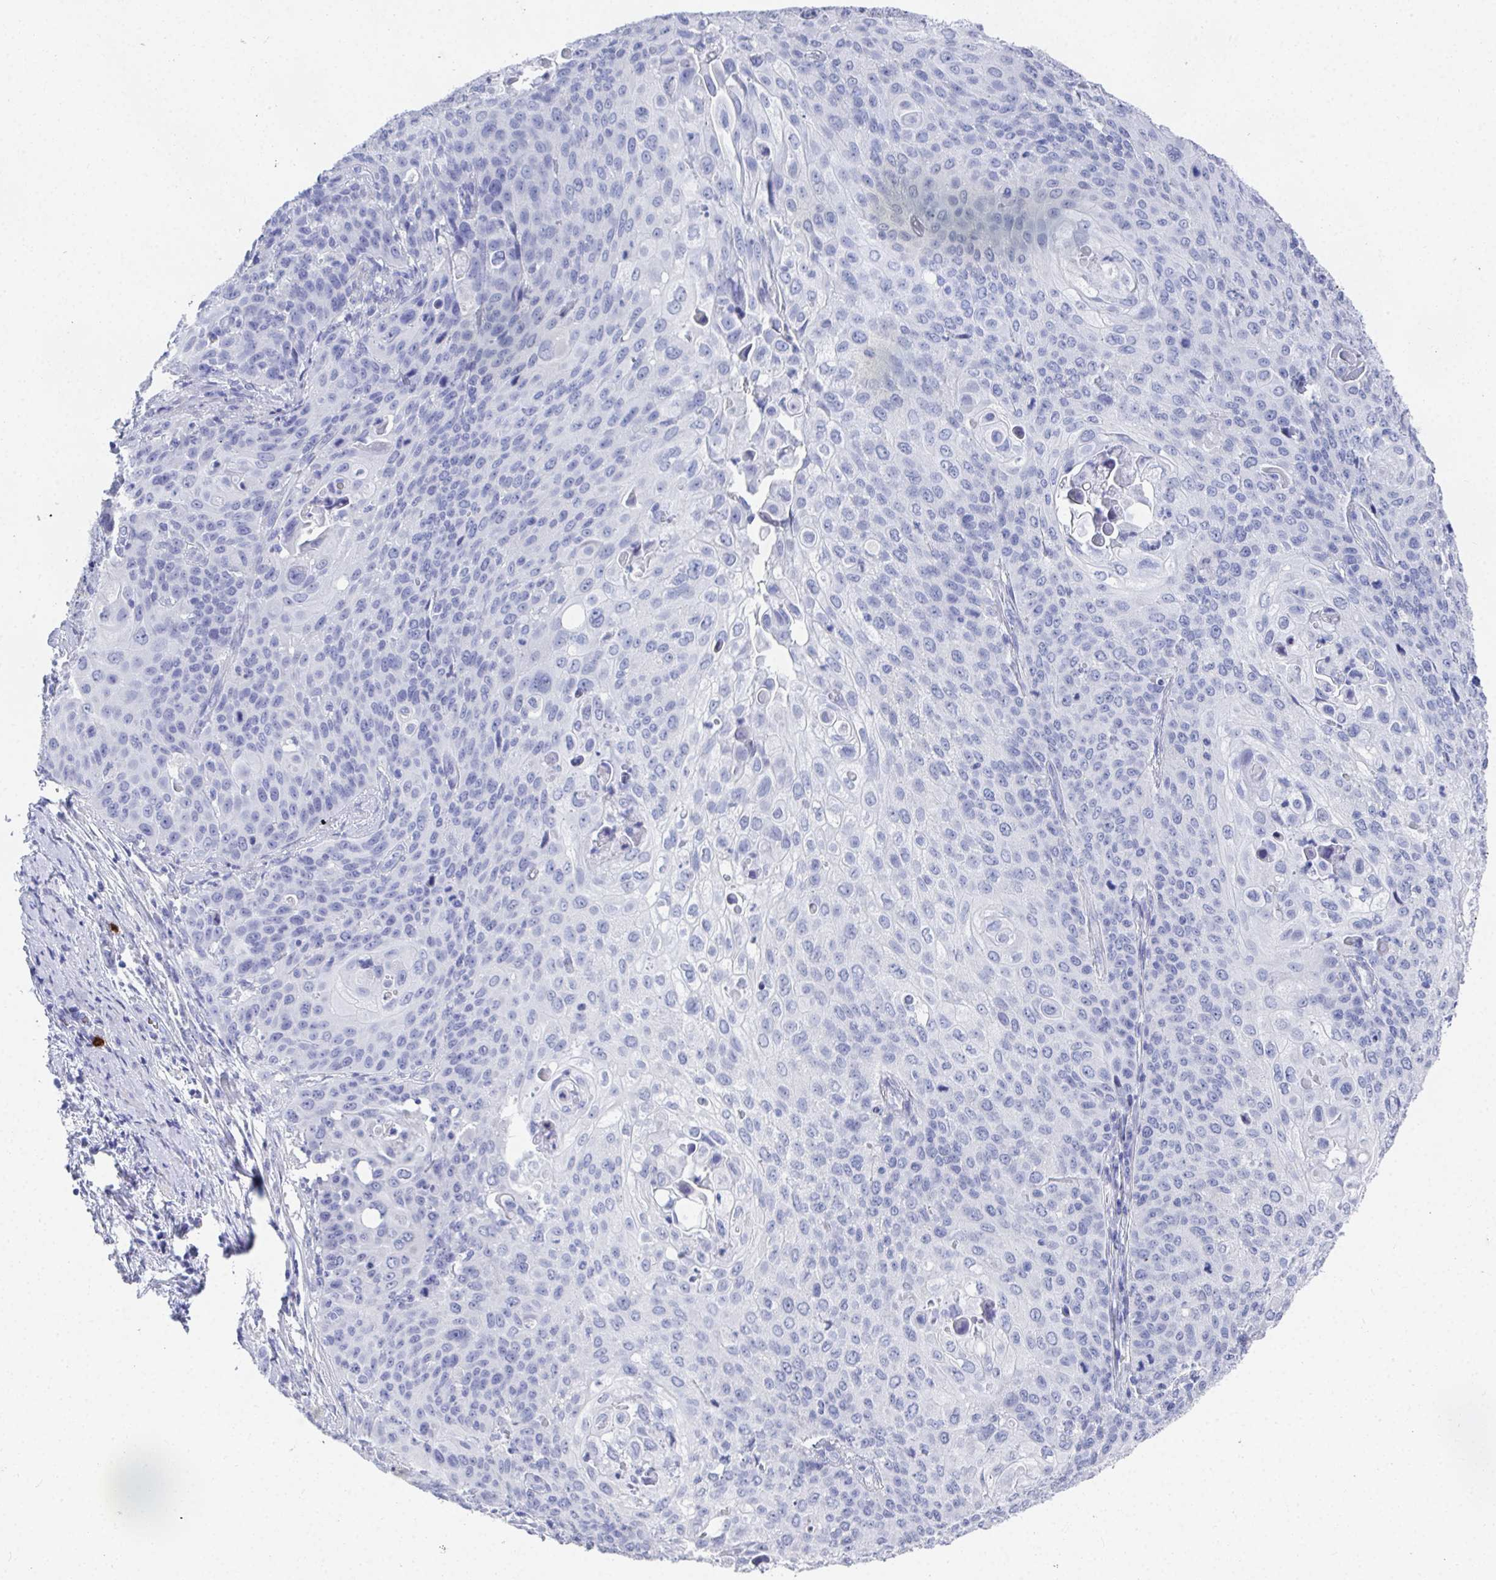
{"staining": {"intensity": "negative", "quantity": "none", "location": "none"}, "tissue": "cervical cancer", "cell_type": "Tumor cells", "image_type": "cancer", "snomed": [{"axis": "morphology", "description": "Squamous cell carcinoma, NOS"}, {"axis": "topography", "description": "Cervix"}], "caption": "The immunohistochemistry (IHC) histopathology image has no significant staining in tumor cells of cervical squamous cell carcinoma tissue.", "gene": "GRIA1", "patient": {"sex": "female", "age": 65}}